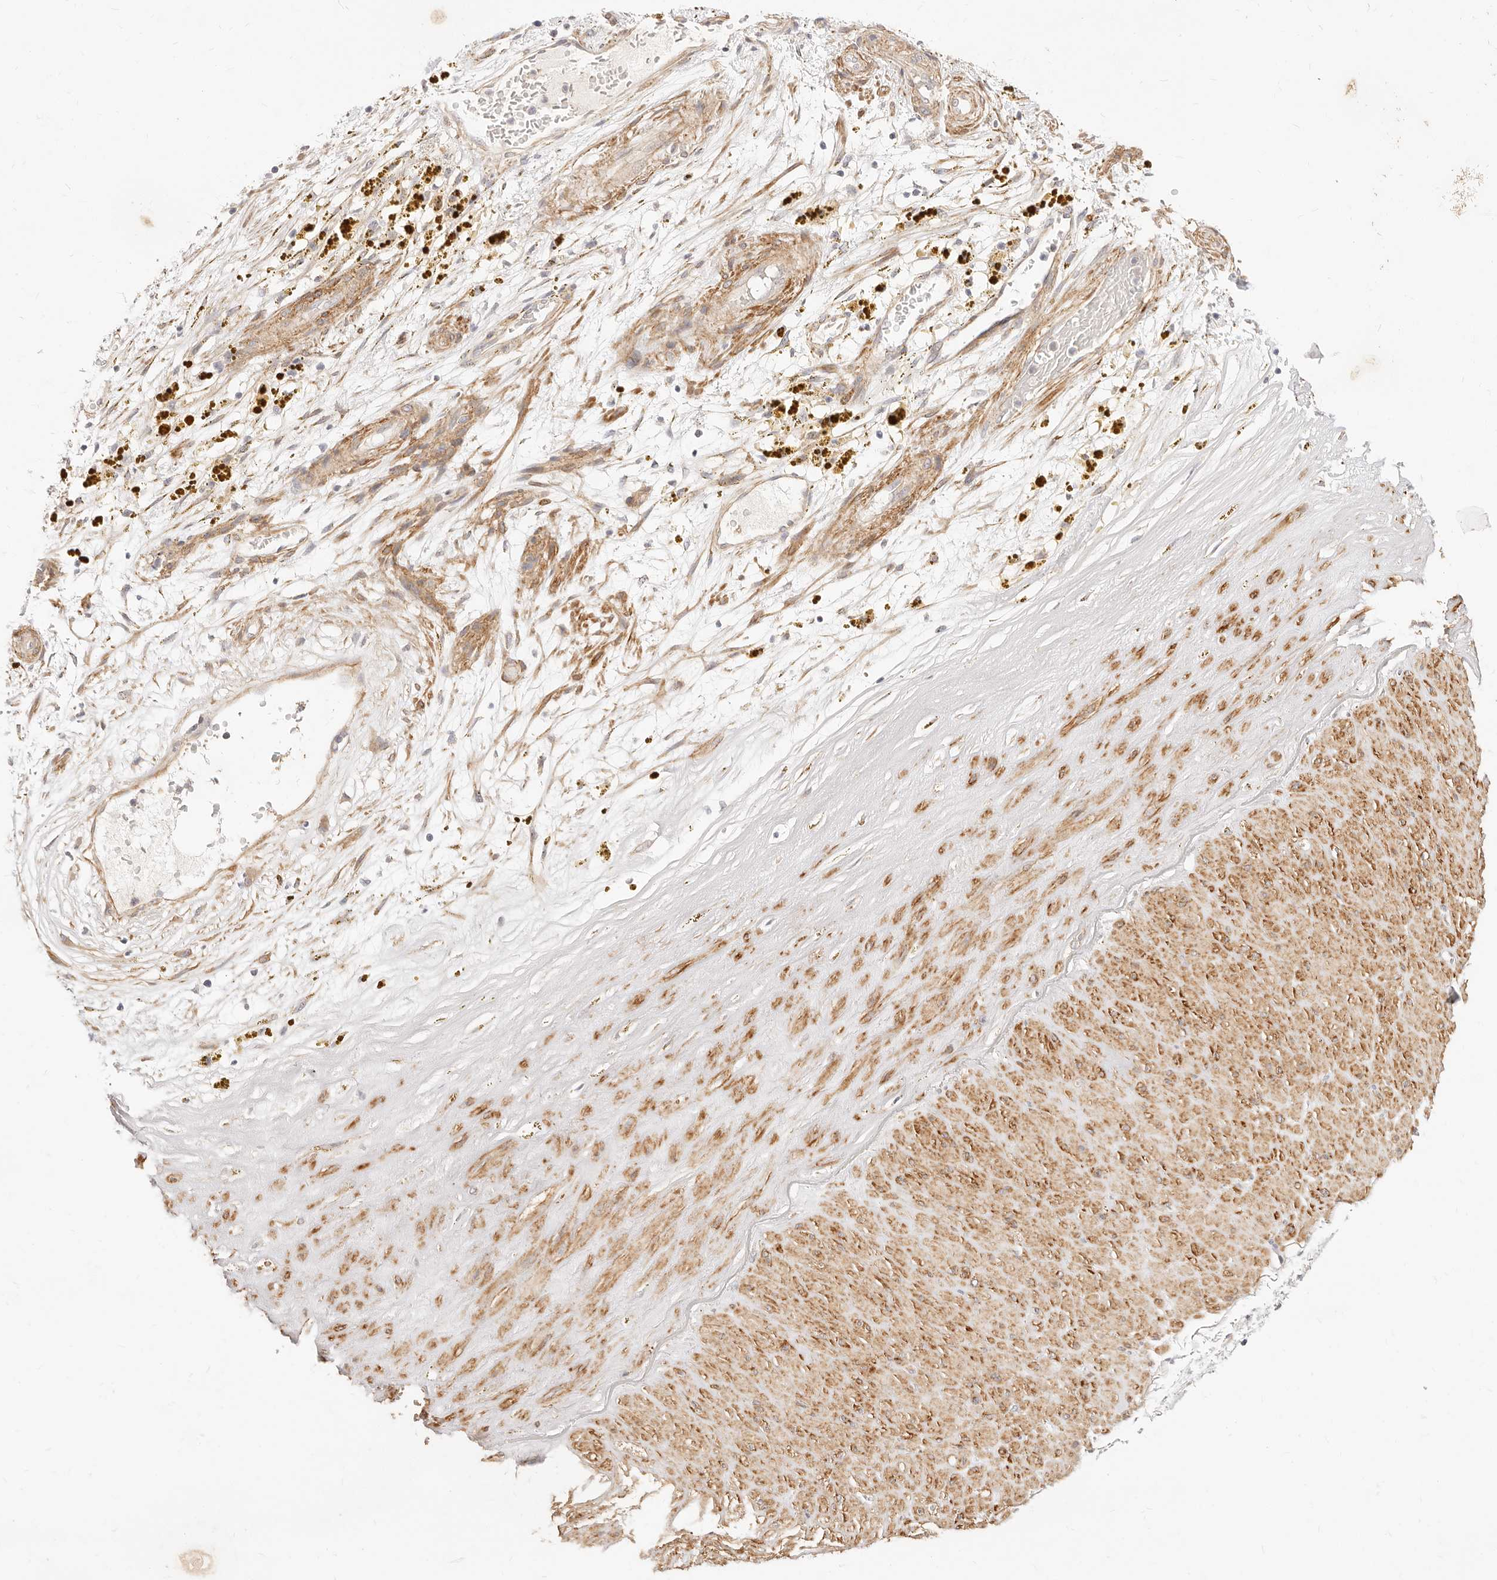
{"staining": {"intensity": "negative", "quantity": "none", "location": "none"}, "tissue": "adipose tissue", "cell_type": "Adipocytes", "image_type": "normal", "snomed": [{"axis": "morphology", "description": "Normal tissue, NOS"}, {"axis": "topography", "description": "Soft tissue"}], "caption": "Immunohistochemical staining of benign human adipose tissue shows no significant staining in adipocytes. (Stains: DAB (3,3'-diaminobenzidine) immunohistochemistry (IHC) with hematoxylin counter stain, Microscopy: brightfield microscopy at high magnification).", "gene": "UBXN10", "patient": {"sex": "male", "age": 72}}